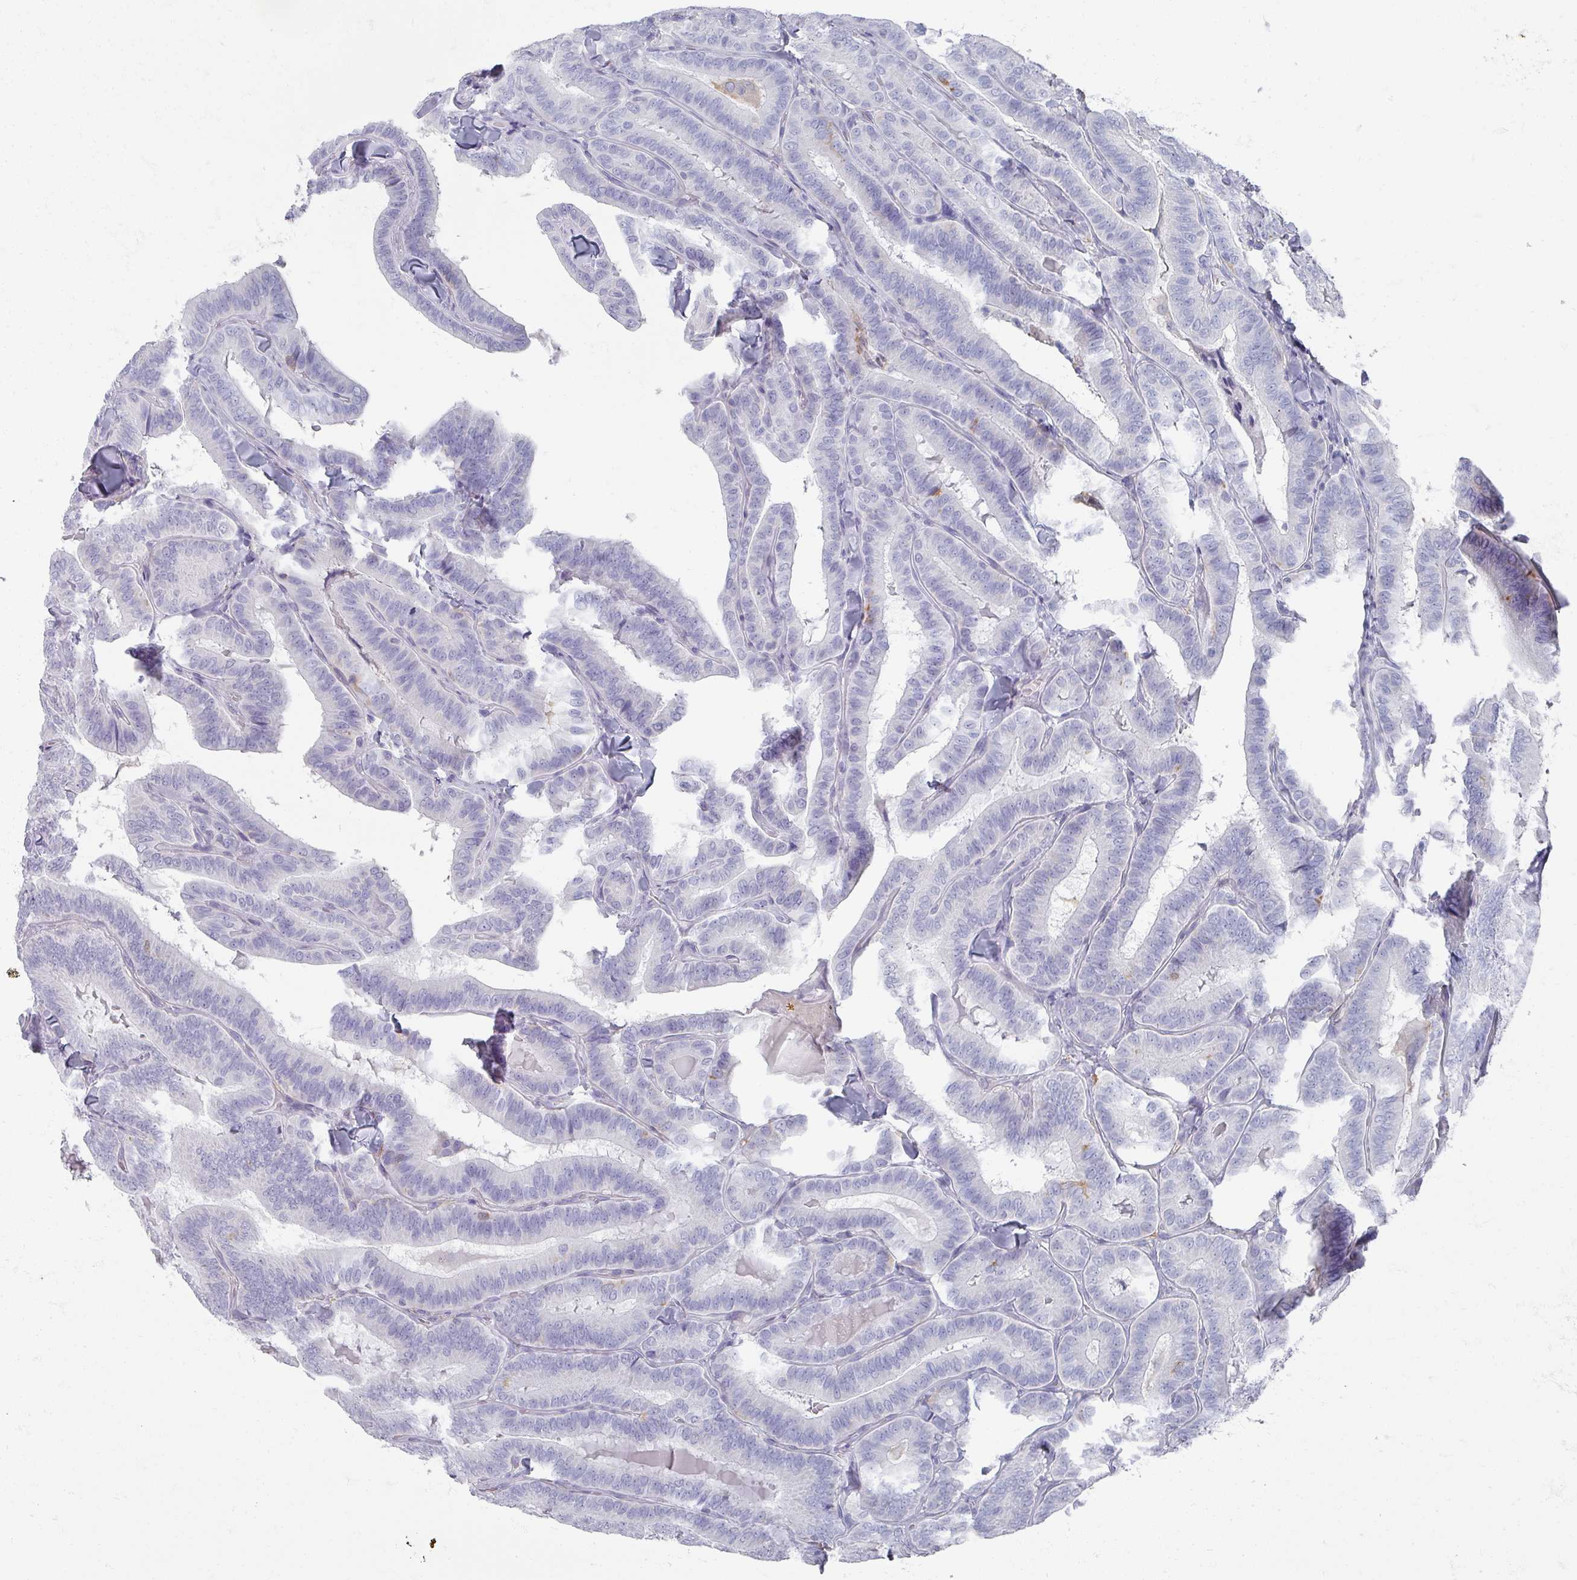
{"staining": {"intensity": "negative", "quantity": "none", "location": "none"}, "tissue": "thyroid cancer", "cell_type": "Tumor cells", "image_type": "cancer", "snomed": [{"axis": "morphology", "description": "Papillary adenocarcinoma, NOS"}, {"axis": "topography", "description": "Thyroid gland"}], "caption": "Tumor cells show no significant expression in papillary adenocarcinoma (thyroid).", "gene": "OMG", "patient": {"sex": "male", "age": 61}}